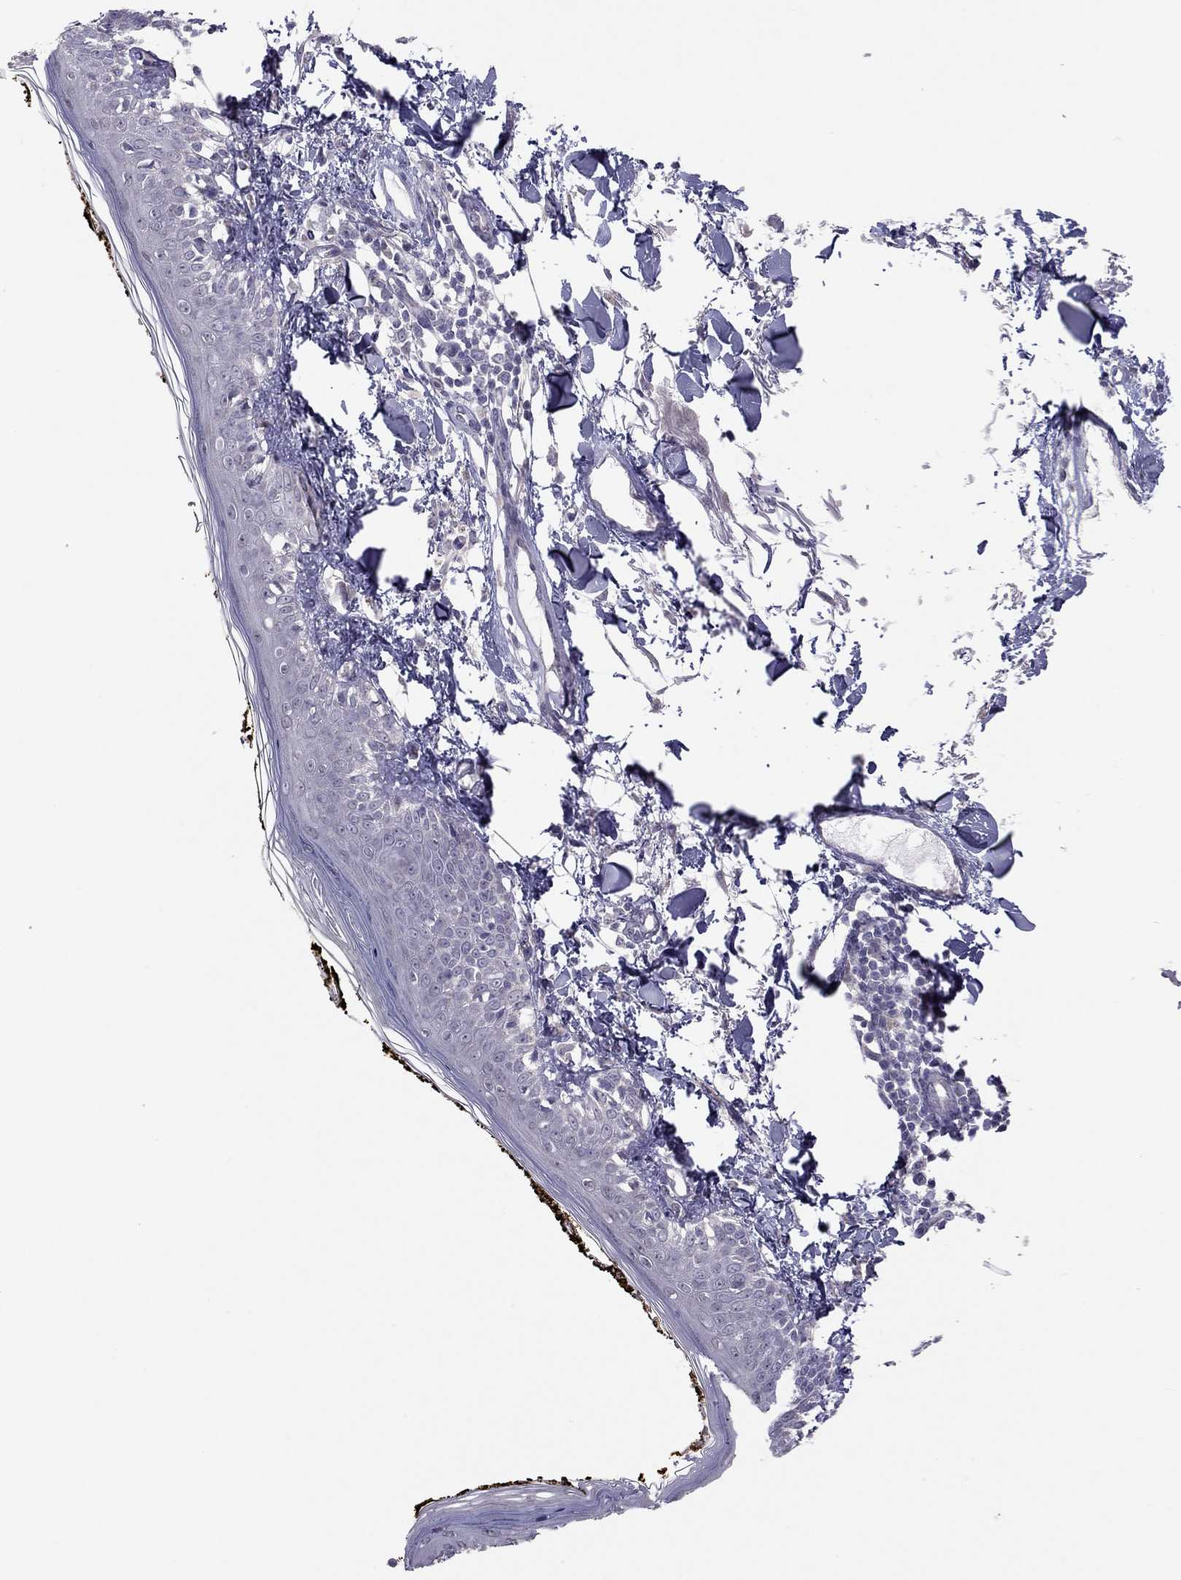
{"staining": {"intensity": "negative", "quantity": "none", "location": "none"}, "tissue": "skin", "cell_type": "Fibroblasts", "image_type": "normal", "snomed": [{"axis": "morphology", "description": "Normal tissue, NOS"}, {"axis": "topography", "description": "Skin"}], "caption": "This is a histopathology image of immunohistochemistry (IHC) staining of normal skin, which shows no staining in fibroblasts. Nuclei are stained in blue.", "gene": "HSF2BP", "patient": {"sex": "male", "age": 76}}